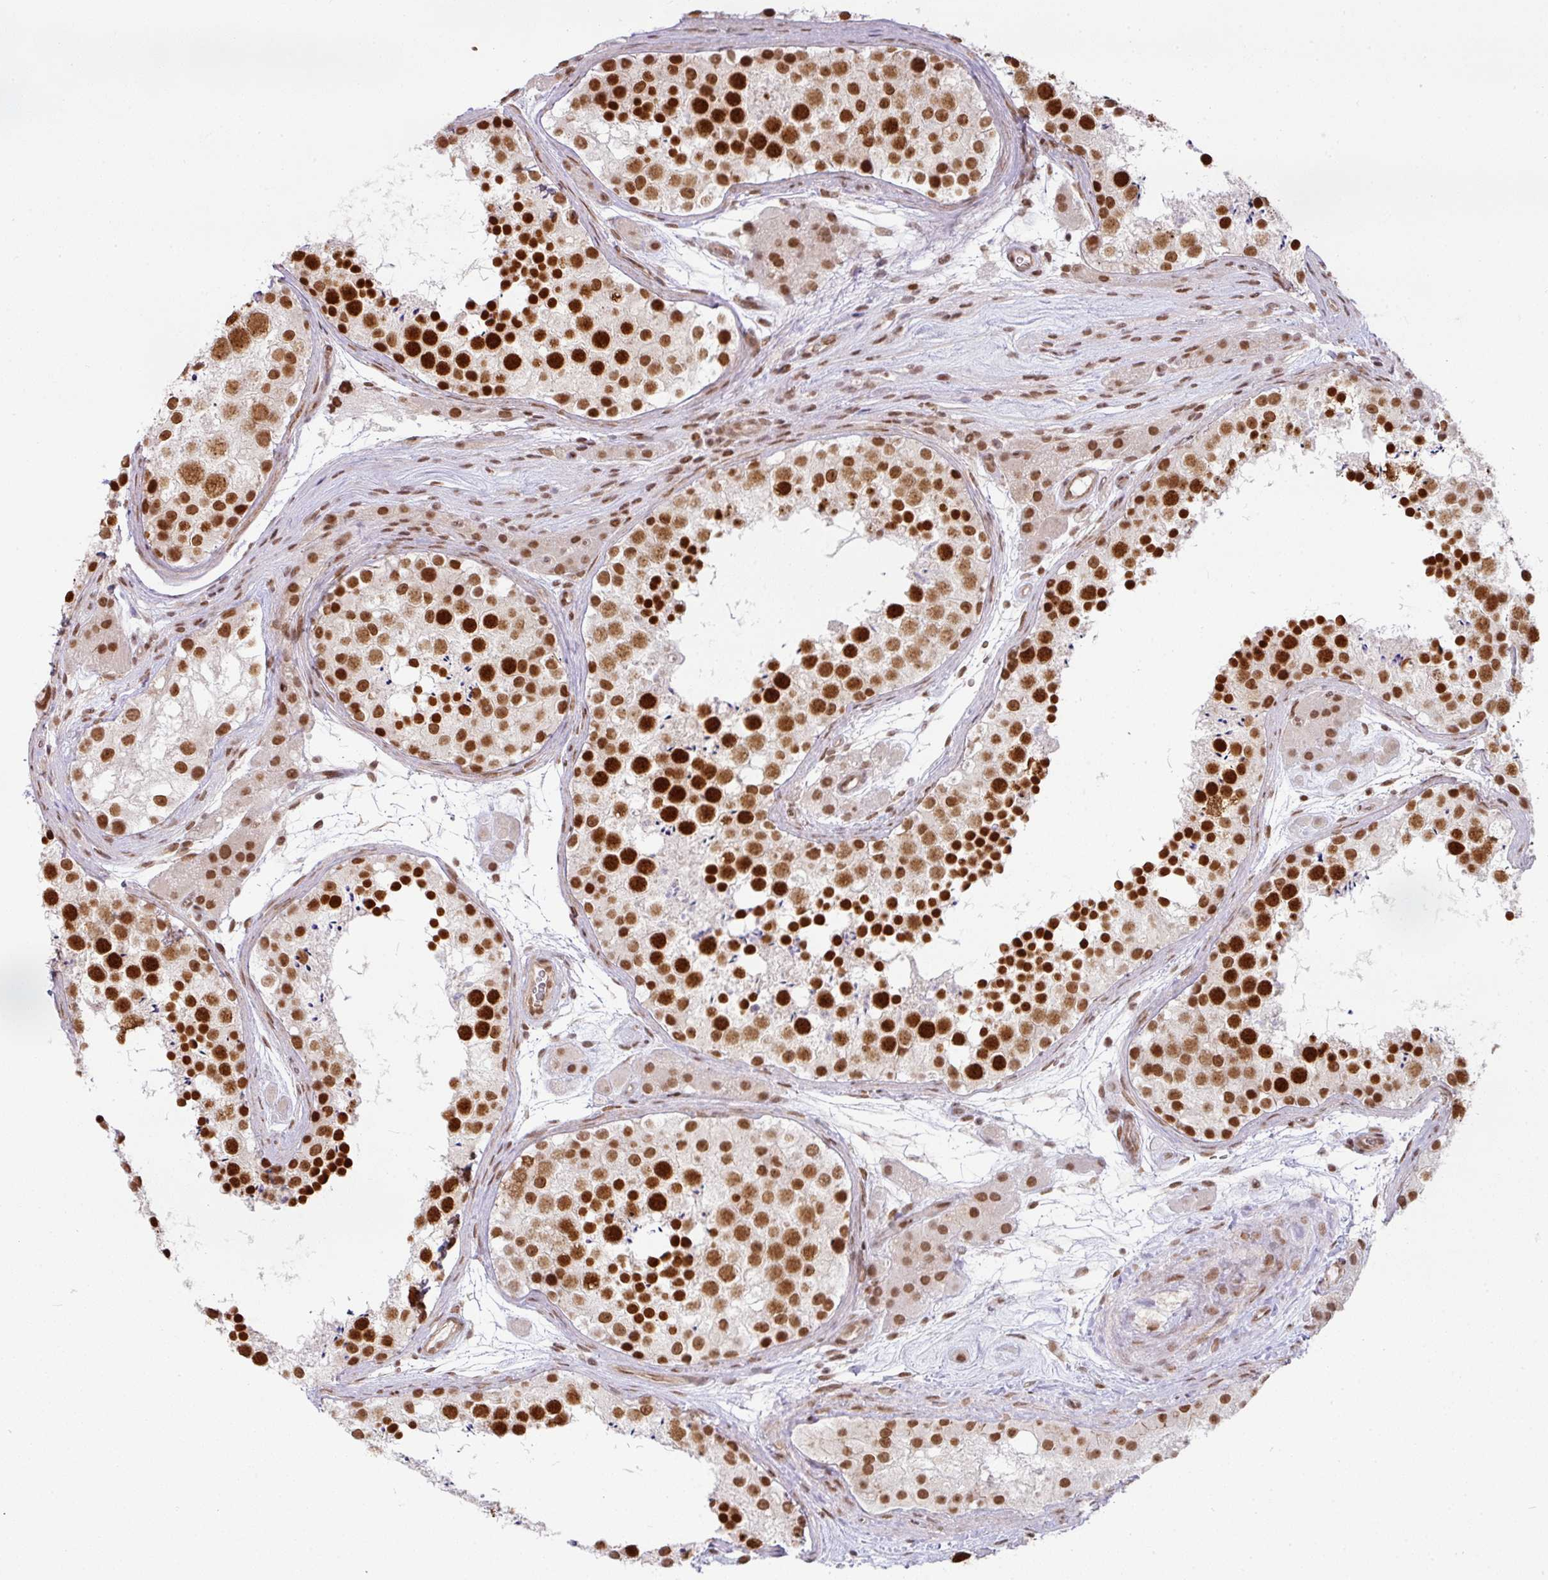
{"staining": {"intensity": "strong", "quantity": ">75%", "location": "nuclear"}, "tissue": "testis", "cell_type": "Cells in seminiferous ducts", "image_type": "normal", "snomed": [{"axis": "morphology", "description": "Normal tissue, NOS"}, {"axis": "topography", "description": "Testis"}], "caption": "Cells in seminiferous ducts demonstrate high levels of strong nuclear positivity in about >75% of cells in normal testis. (Stains: DAB (3,3'-diaminobenzidine) in brown, nuclei in blue, Microscopy: brightfield microscopy at high magnification).", "gene": "NCOA5", "patient": {"sex": "male", "age": 41}}